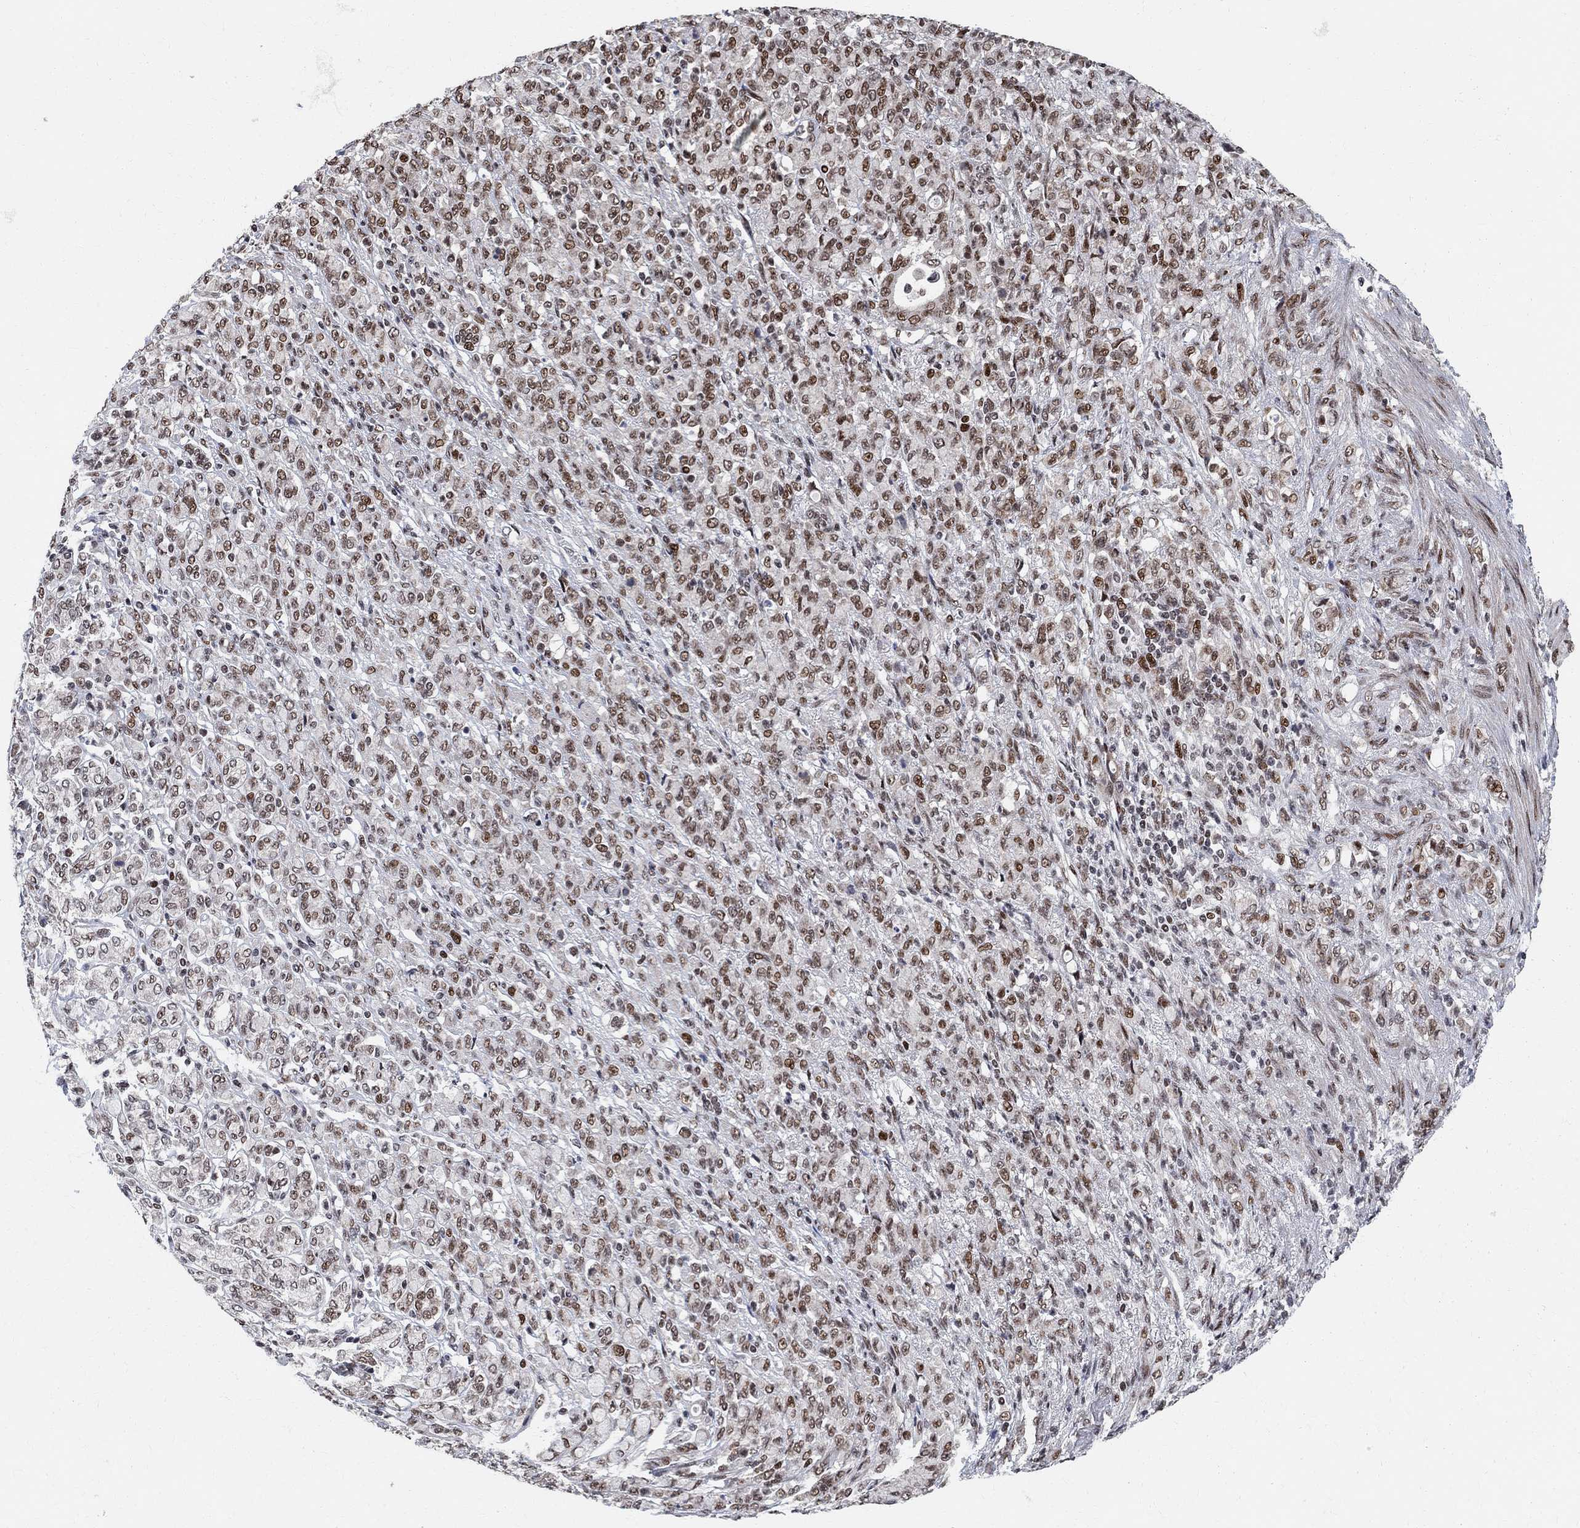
{"staining": {"intensity": "moderate", "quantity": ">75%", "location": "nuclear"}, "tissue": "stomach cancer", "cell_type": "Tumor cells", "image_type": "cancer", "snomed": [{"axis": "morphology", "description": "Normal tissue, NOS"}, {"axis": "morphology", "description": "Adenocarcinoma, NOS"}, {"axis": "topography", "description": "Stomach"}], "caption": "Human adenocarcinoma (stomach) stained with a protein marker exhibits moderate staining in tumor cells.", "gene": "E4F1", "patient": {"sex": "female", "age": 79}}